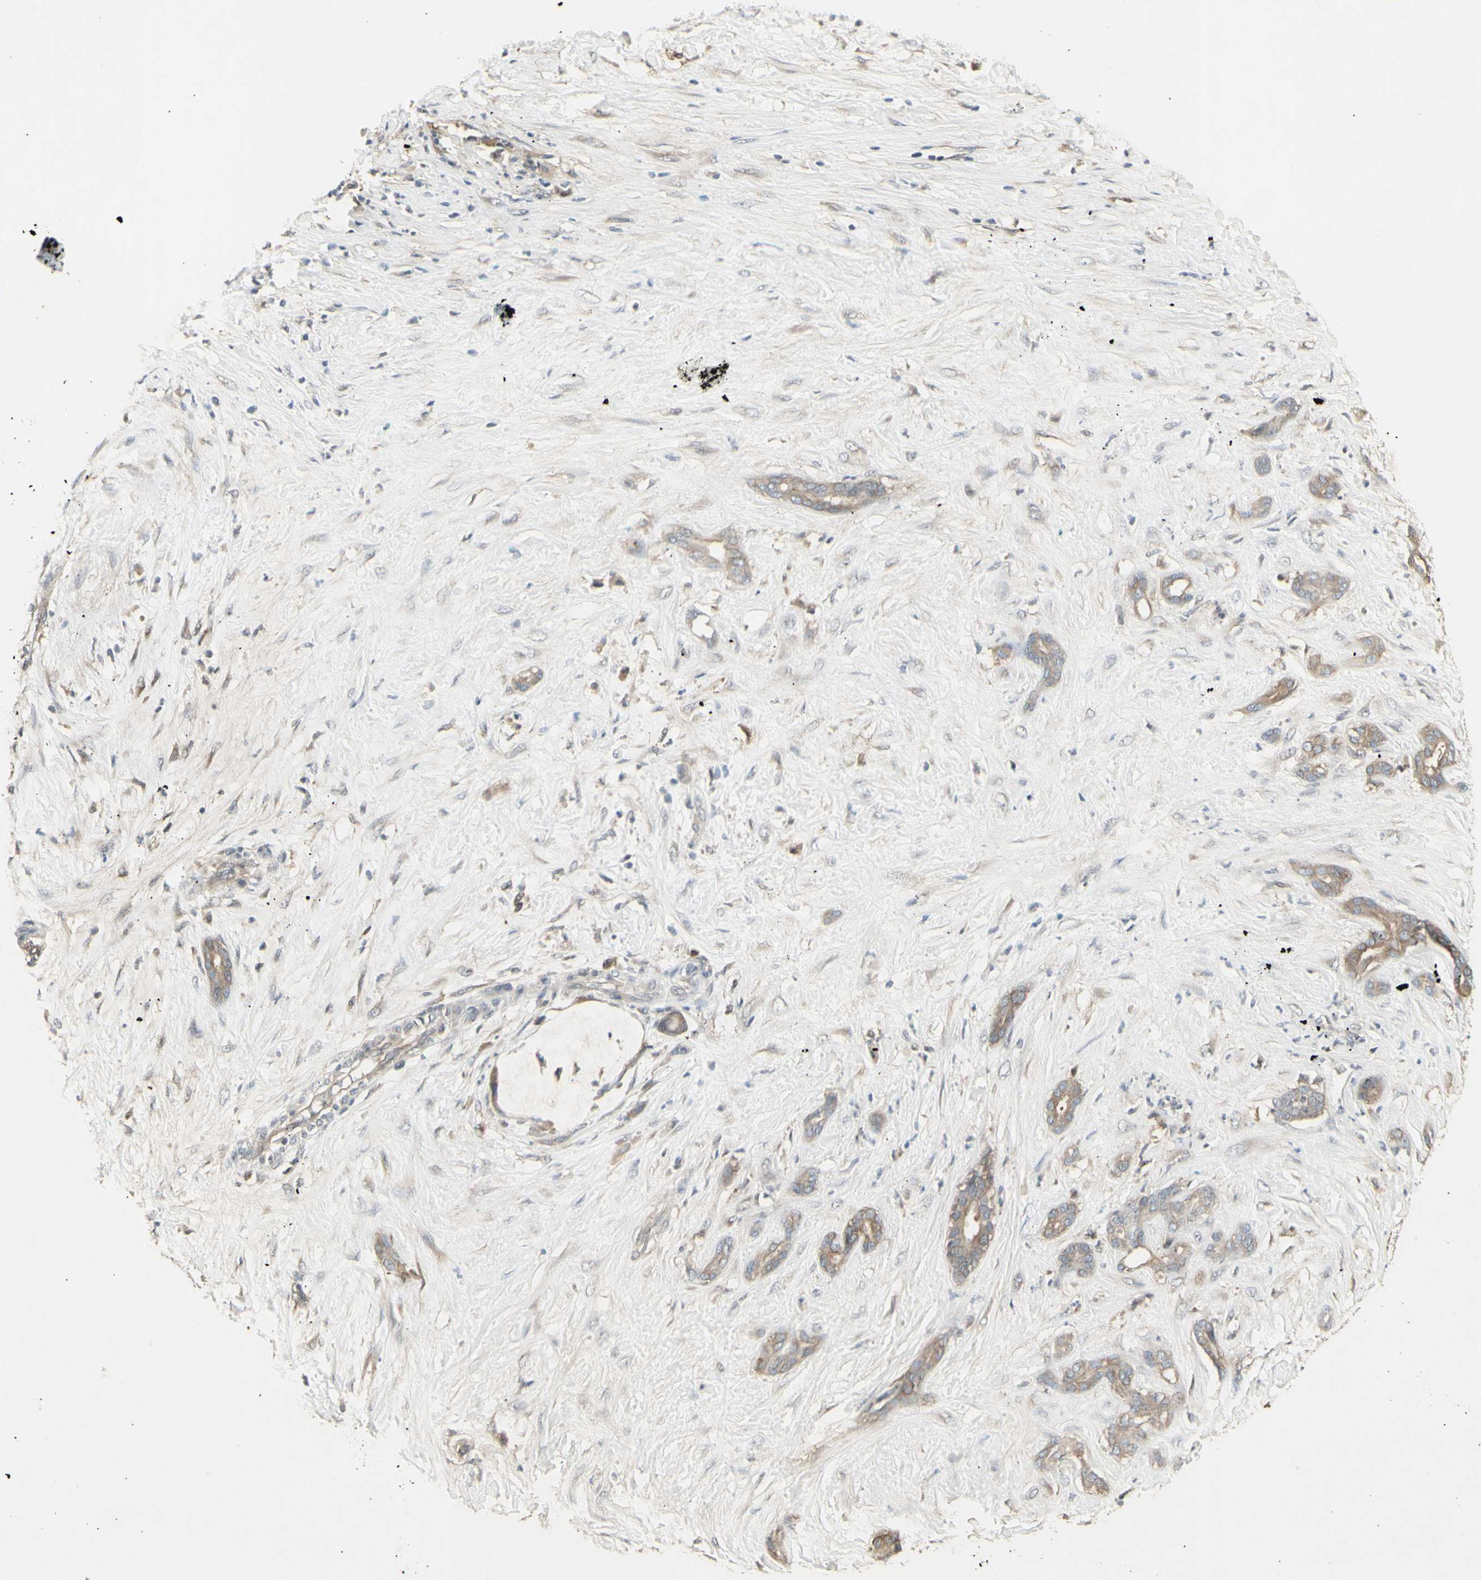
{"staining": {"intensity": "moderate", "quantity": ">75%", "location": "cytoplasmic/membranous"}, "tissue": "pancreatic cancer", "cell_type": "Tumor cells", "image_type": "cancer", "snomed": [{"axis": "morphology", "description": "Adenocarcinoma, NOS"}, {"axis": "topography", "description": "Pancreas"}], "caption": "High-magnification brightfield microscopy of pancreatic cancer (adenocarcinoma) stained with DAB (brown) and counterstained with hematoxylin (blue). tumor cells exhibit moderate cytoplasmic/membranous staining is appreciated in approximately>75% of cells.", "gene": "CHURC1-FNTB", "patient": {"sex": "male", "age": 41}}